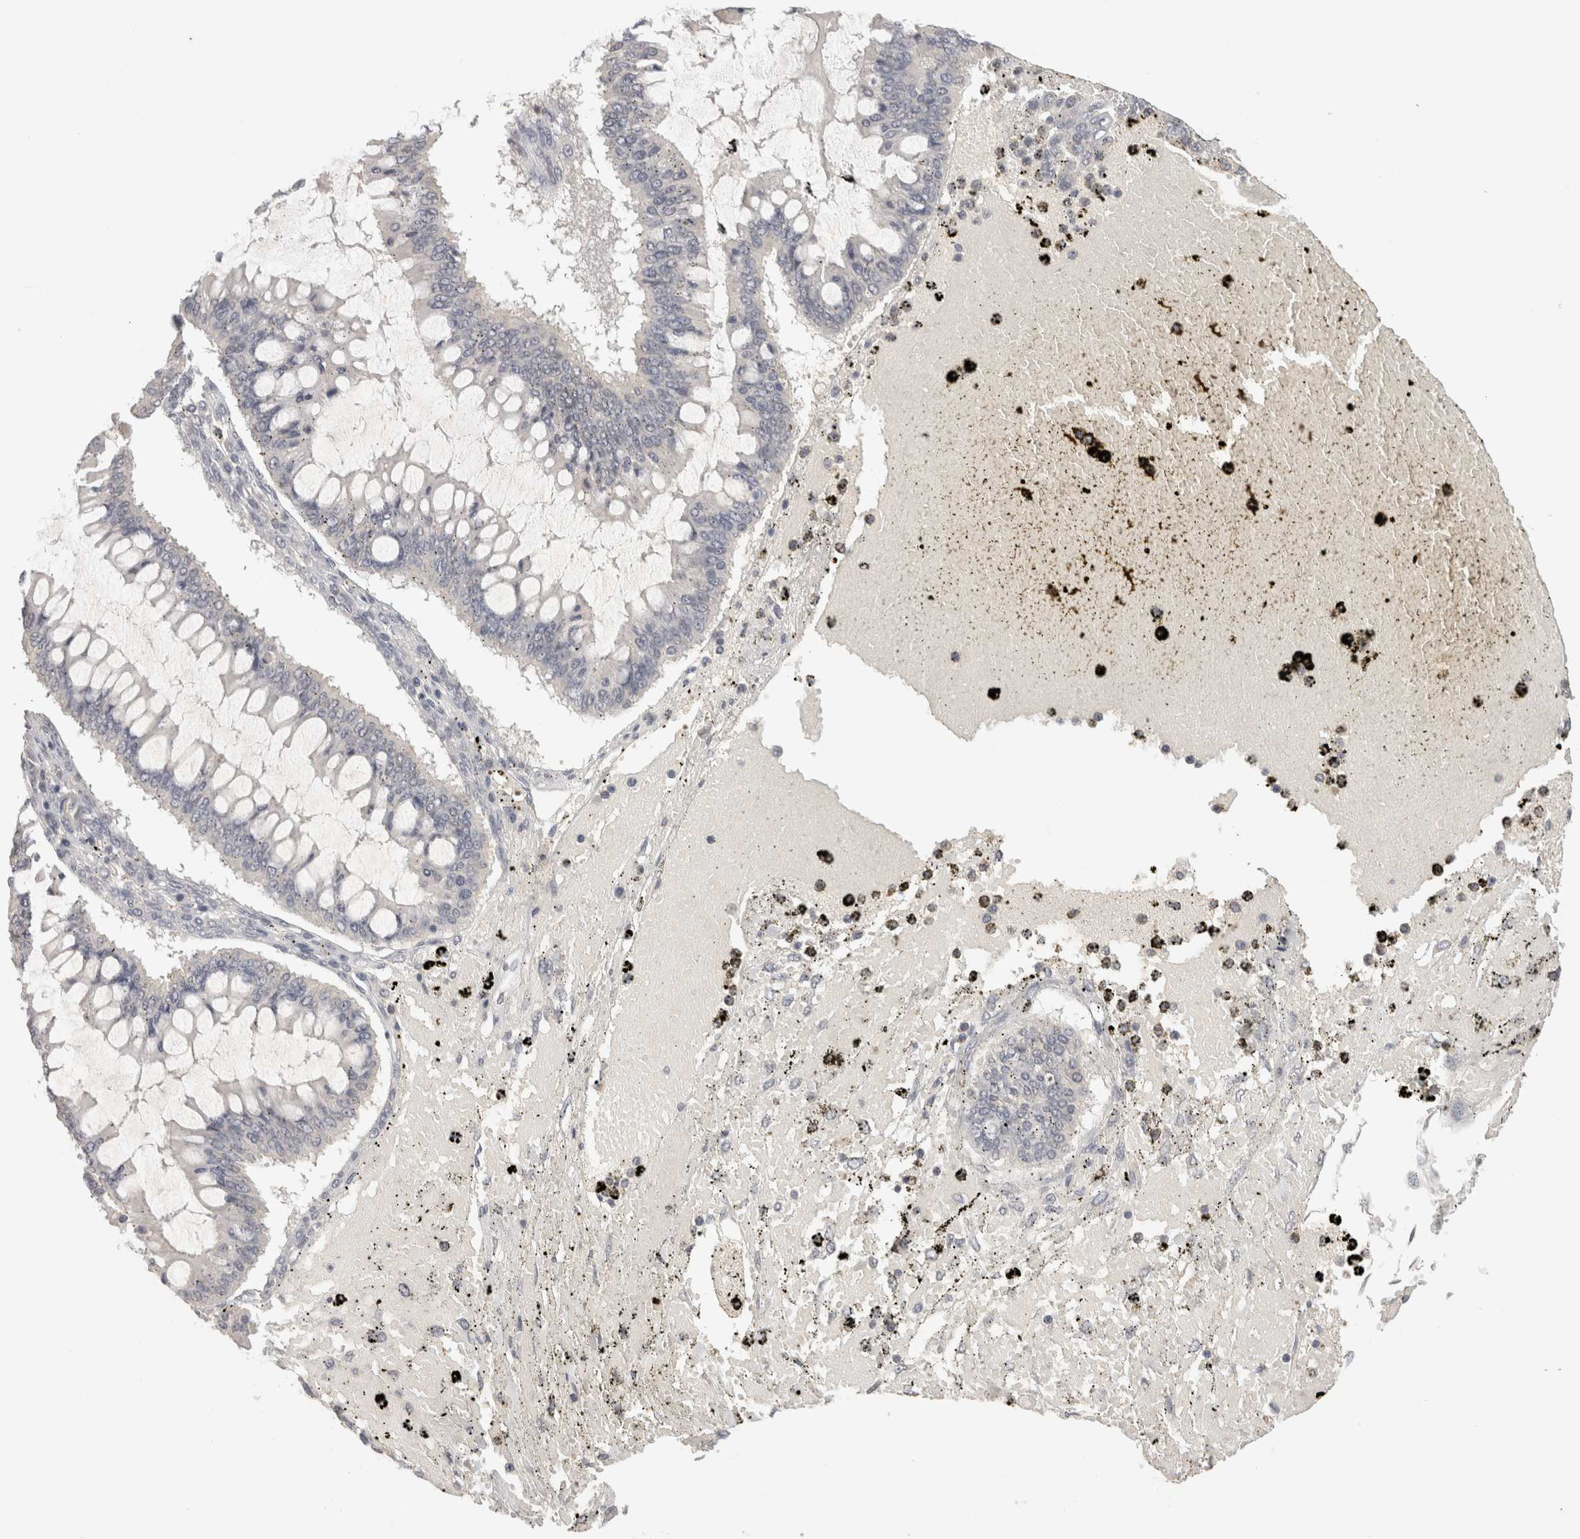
{"staining": {"intensity": "negative", "quantity": "none", "location": "none"}, "tissue": "ovarian cancer", "cell_type": "Tumor cells", "image_type": "cancer", "snomed": [{"axis": "morphology", "description": "Cystadenocarcinoma, mucinous, NOS"}, {"axis": "topography", "description": "Ovary"}], "caption": "DAB immunohistochemical staining of human mucinous cystadenocarcinoma (ovarian) displays no significant expression in tumor cells.", "gene": "HAVCR2", "patient": {"sex": "female", "age": 73}}